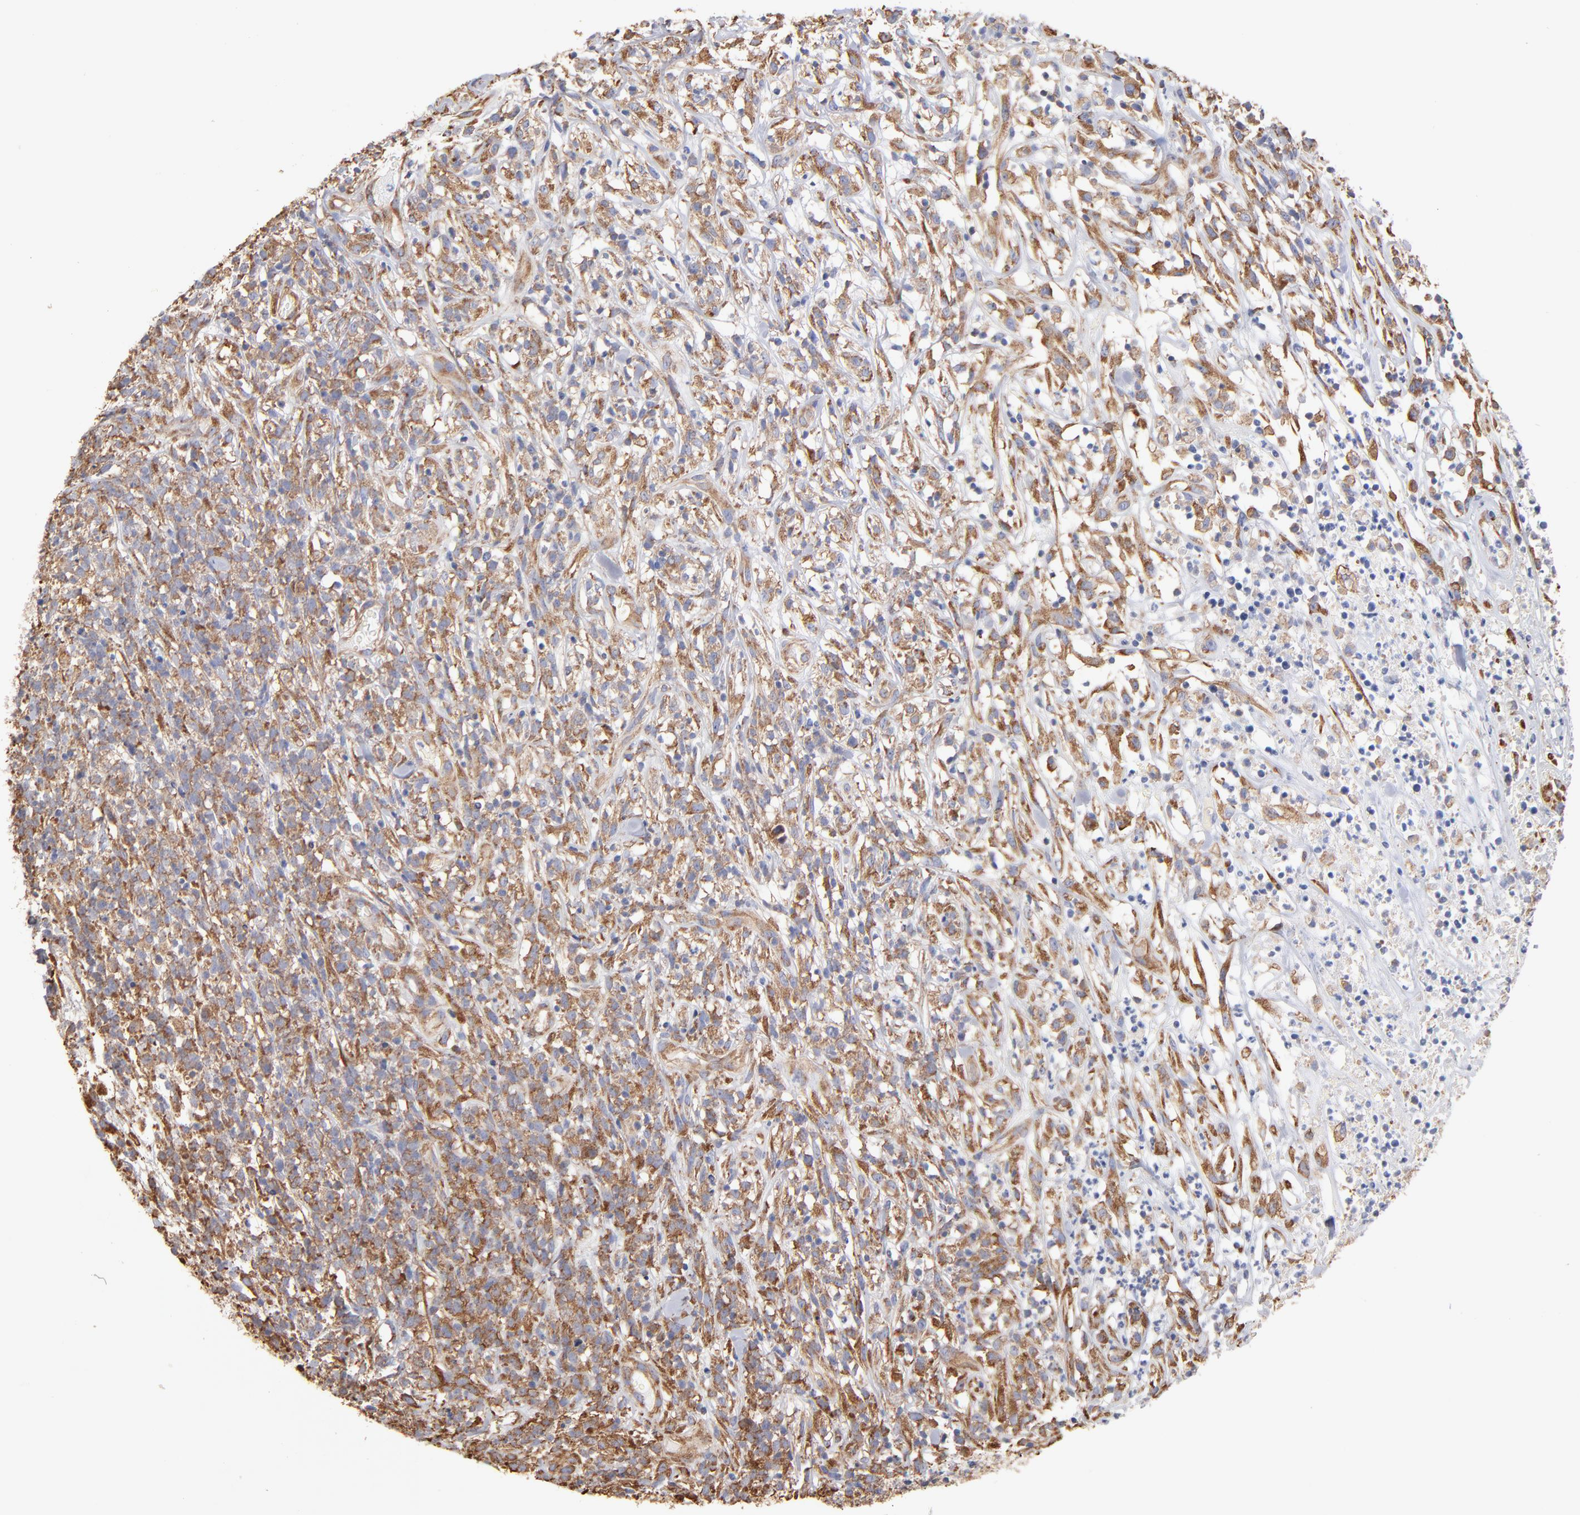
{"staining": {"intensity": "moderate", "quantity": ">75%", "location": "cytoplasmic/membranous"}, "tissue": "lymphoma", "cell_type": "Tumor cells", "image_type": "cancer", "snomed": [{"axis": "morphology", "description": "Malignant lymphoma, non-Hodgkin's type, High grade"}, {"axis": "topography", "description": "Lymph node"}], "caption": "This histopathology image reveals immunohistochemistry staining of human malignant lymphoma, non-Hodgkin's type (high-grade), with medium moderate cytoplasmic/membranous staining in approximately >75% of tumor cells.", "gene": "RPL9", "patient": {"sex": "female", "age": 73}}